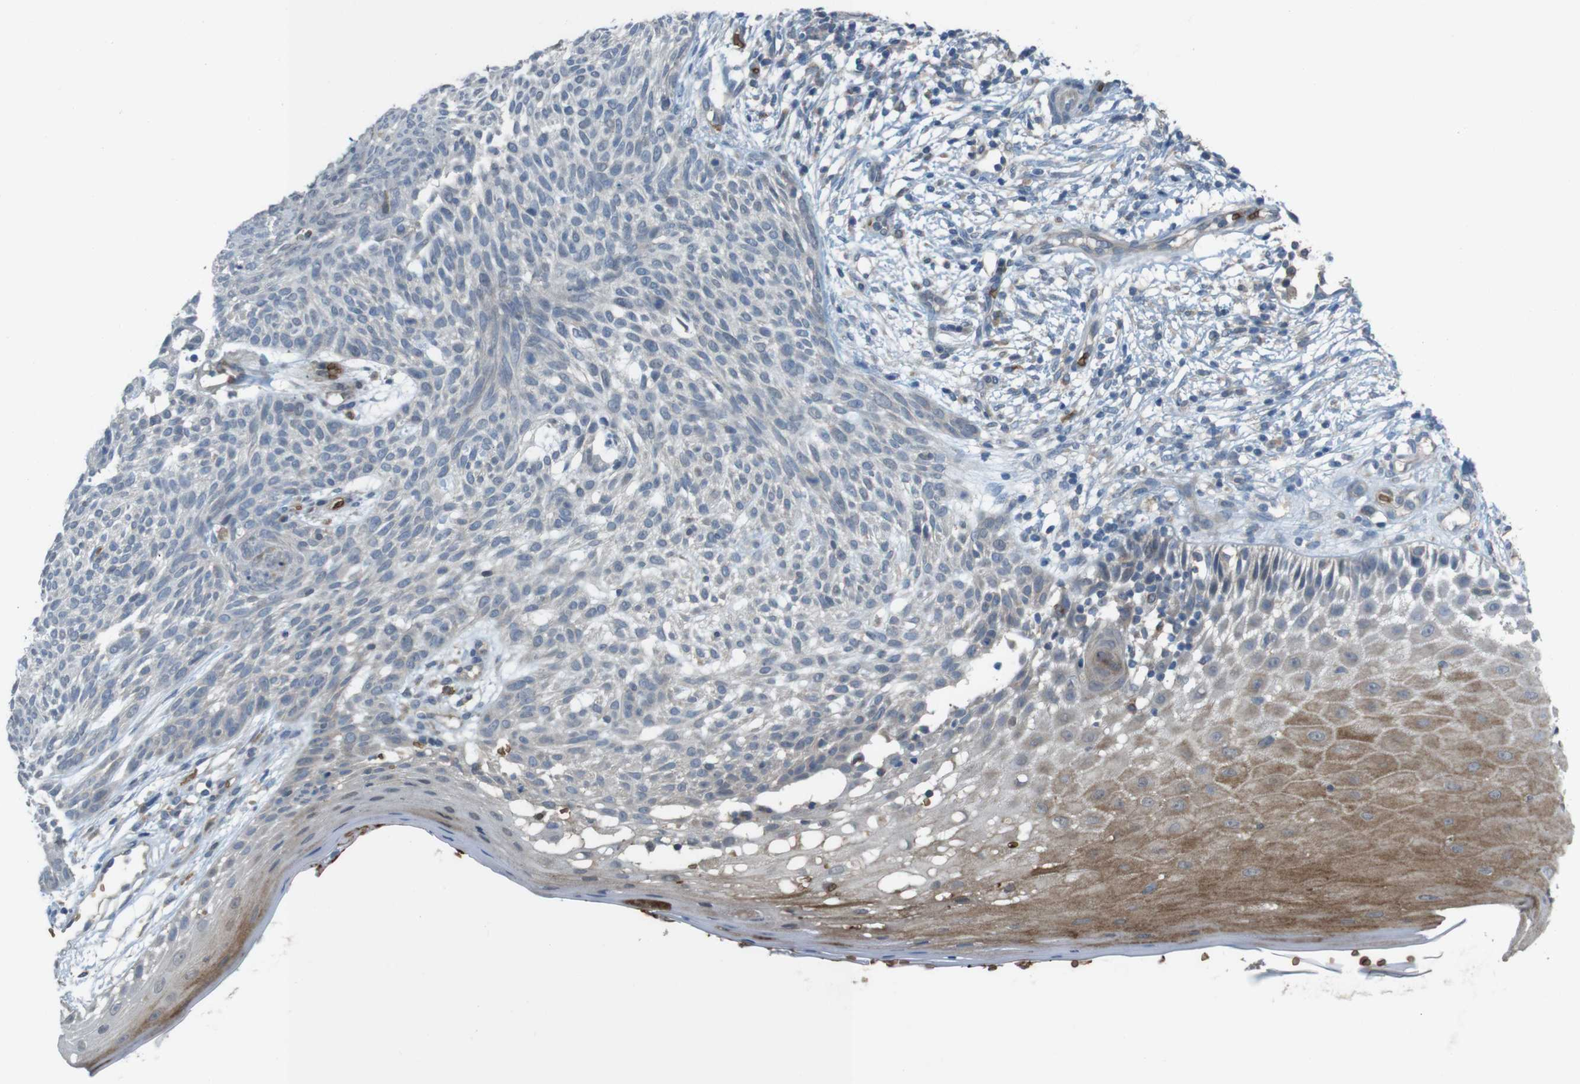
{"staining": {"intensity": "negative", "quantity": "none", "location": "none"}, "tissue": "skin cancer", "cell_type": "Tumor cells", "image_type": "cancer", "snomed": [{"axis": "morphology", "description": "Basal cell carcinoma"}, {"axis": "topography", "description": "Skin"}], "caption": "IHC photomicrograph of neoplastic tissue: skin cancer stained with DAB displays no significant protein positivity in tumor cells. (DAB (3,3'-diaminobenzidine) immunohistochemistry (IHC), high magnification).", "gene": "GYPA", "patient": {"sex": "female", "age": 59}}